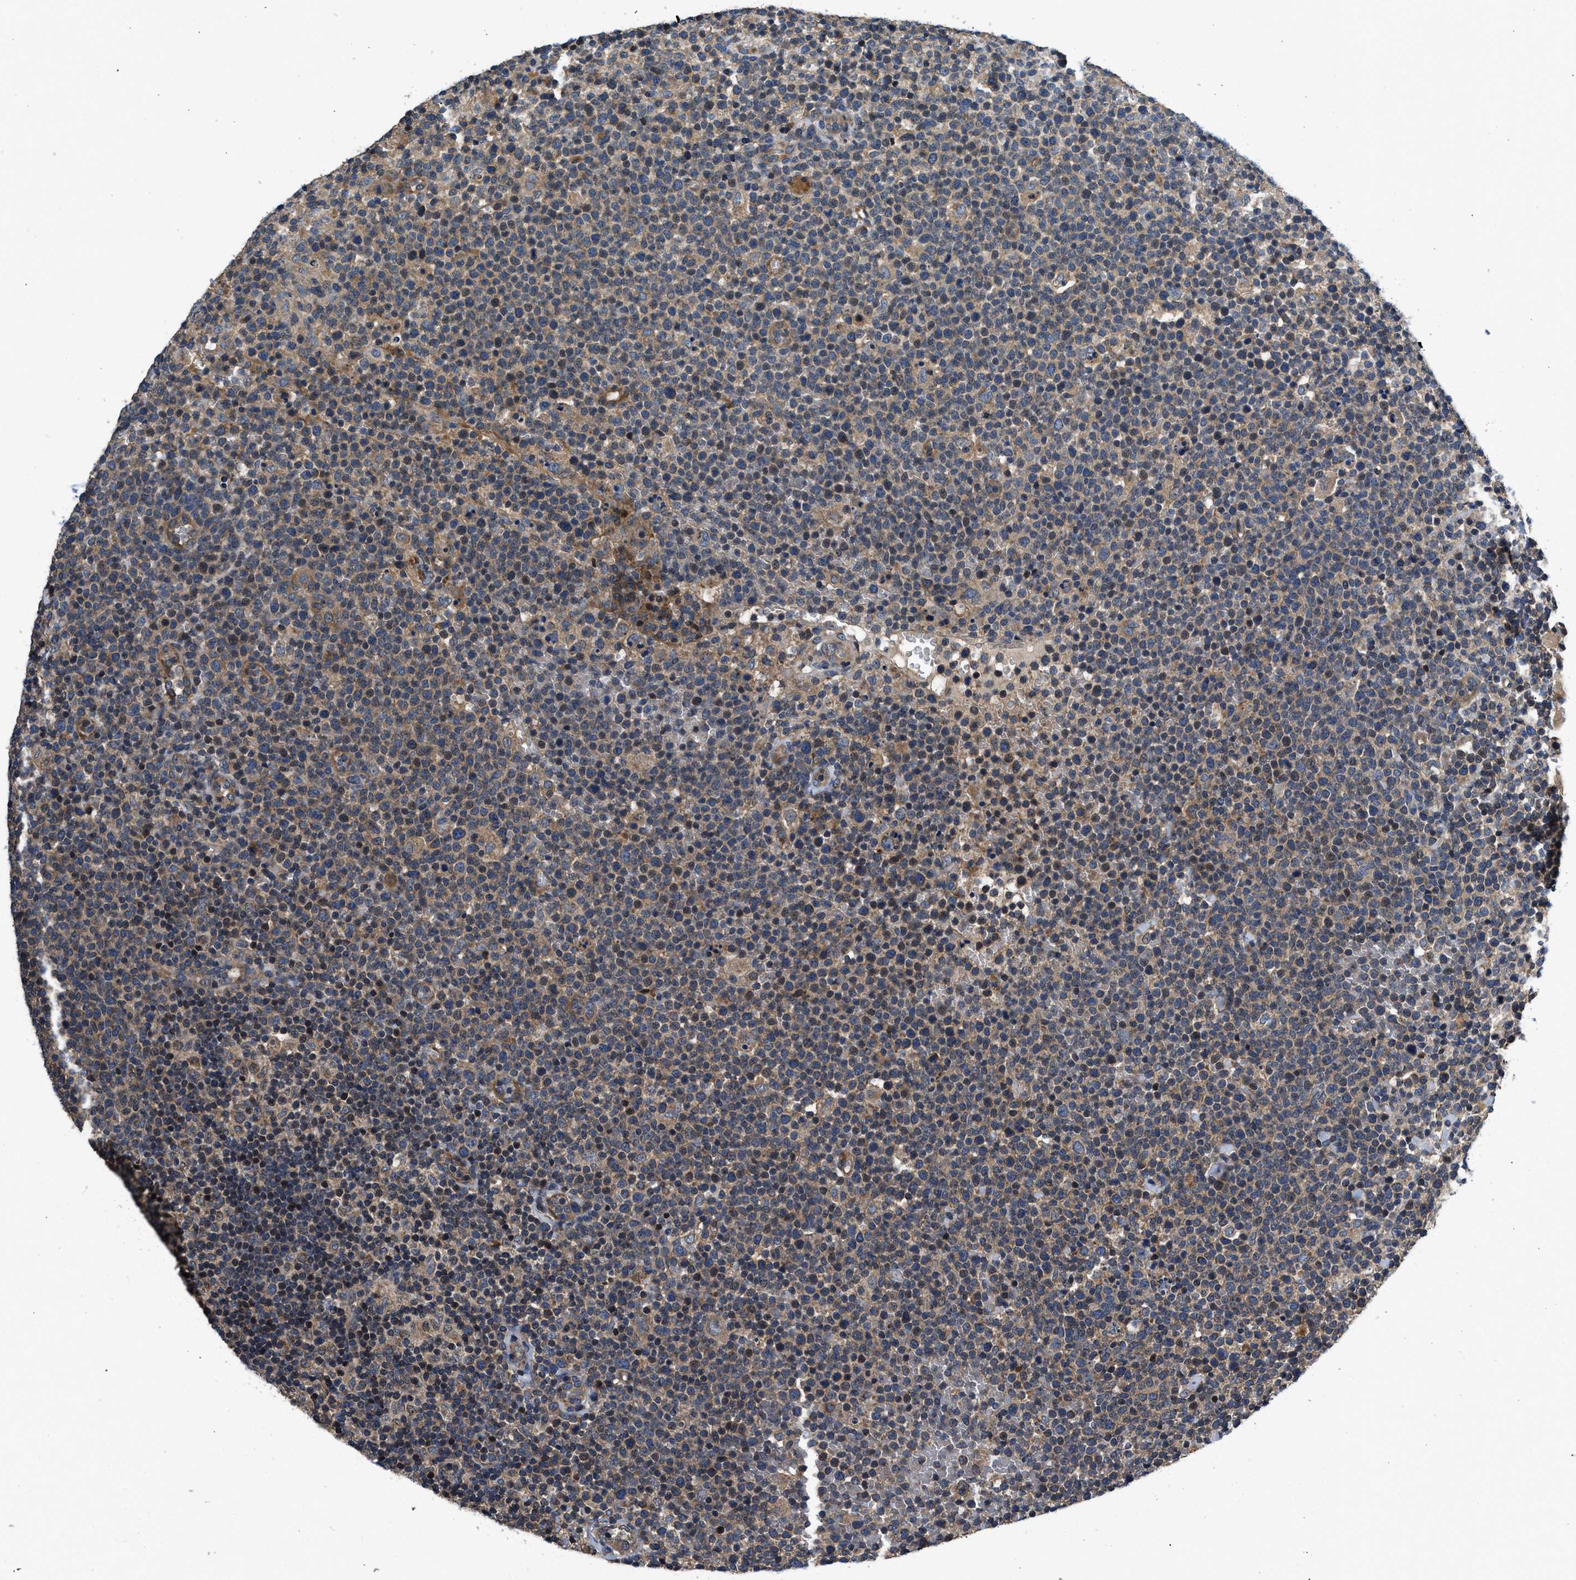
{"staining": {"intensity": "moderate", "quantity": "25%-75%", "location": "cytoplasmic/membranous"}, "tissue": "lymphoma", "cell_type": "Tumor cells", "image_type": "cancer", "snomed": [{"axis": "morphology", "description": "Malignant lymphoma, non-Hodgkin's type, High grade"}, {"axis": "topography", "description": "Lymph node"}], "caption": "About 25%-75% of tumor cells in human malignant lymphoma, non-Hodgkin's type (high-grade) display moderate cytoplasmic/membranous protein staining as visualized by brown immunohistochemical staining.", "gene": "IL3RA", "patient": {"sex": "male", "age": 61}}